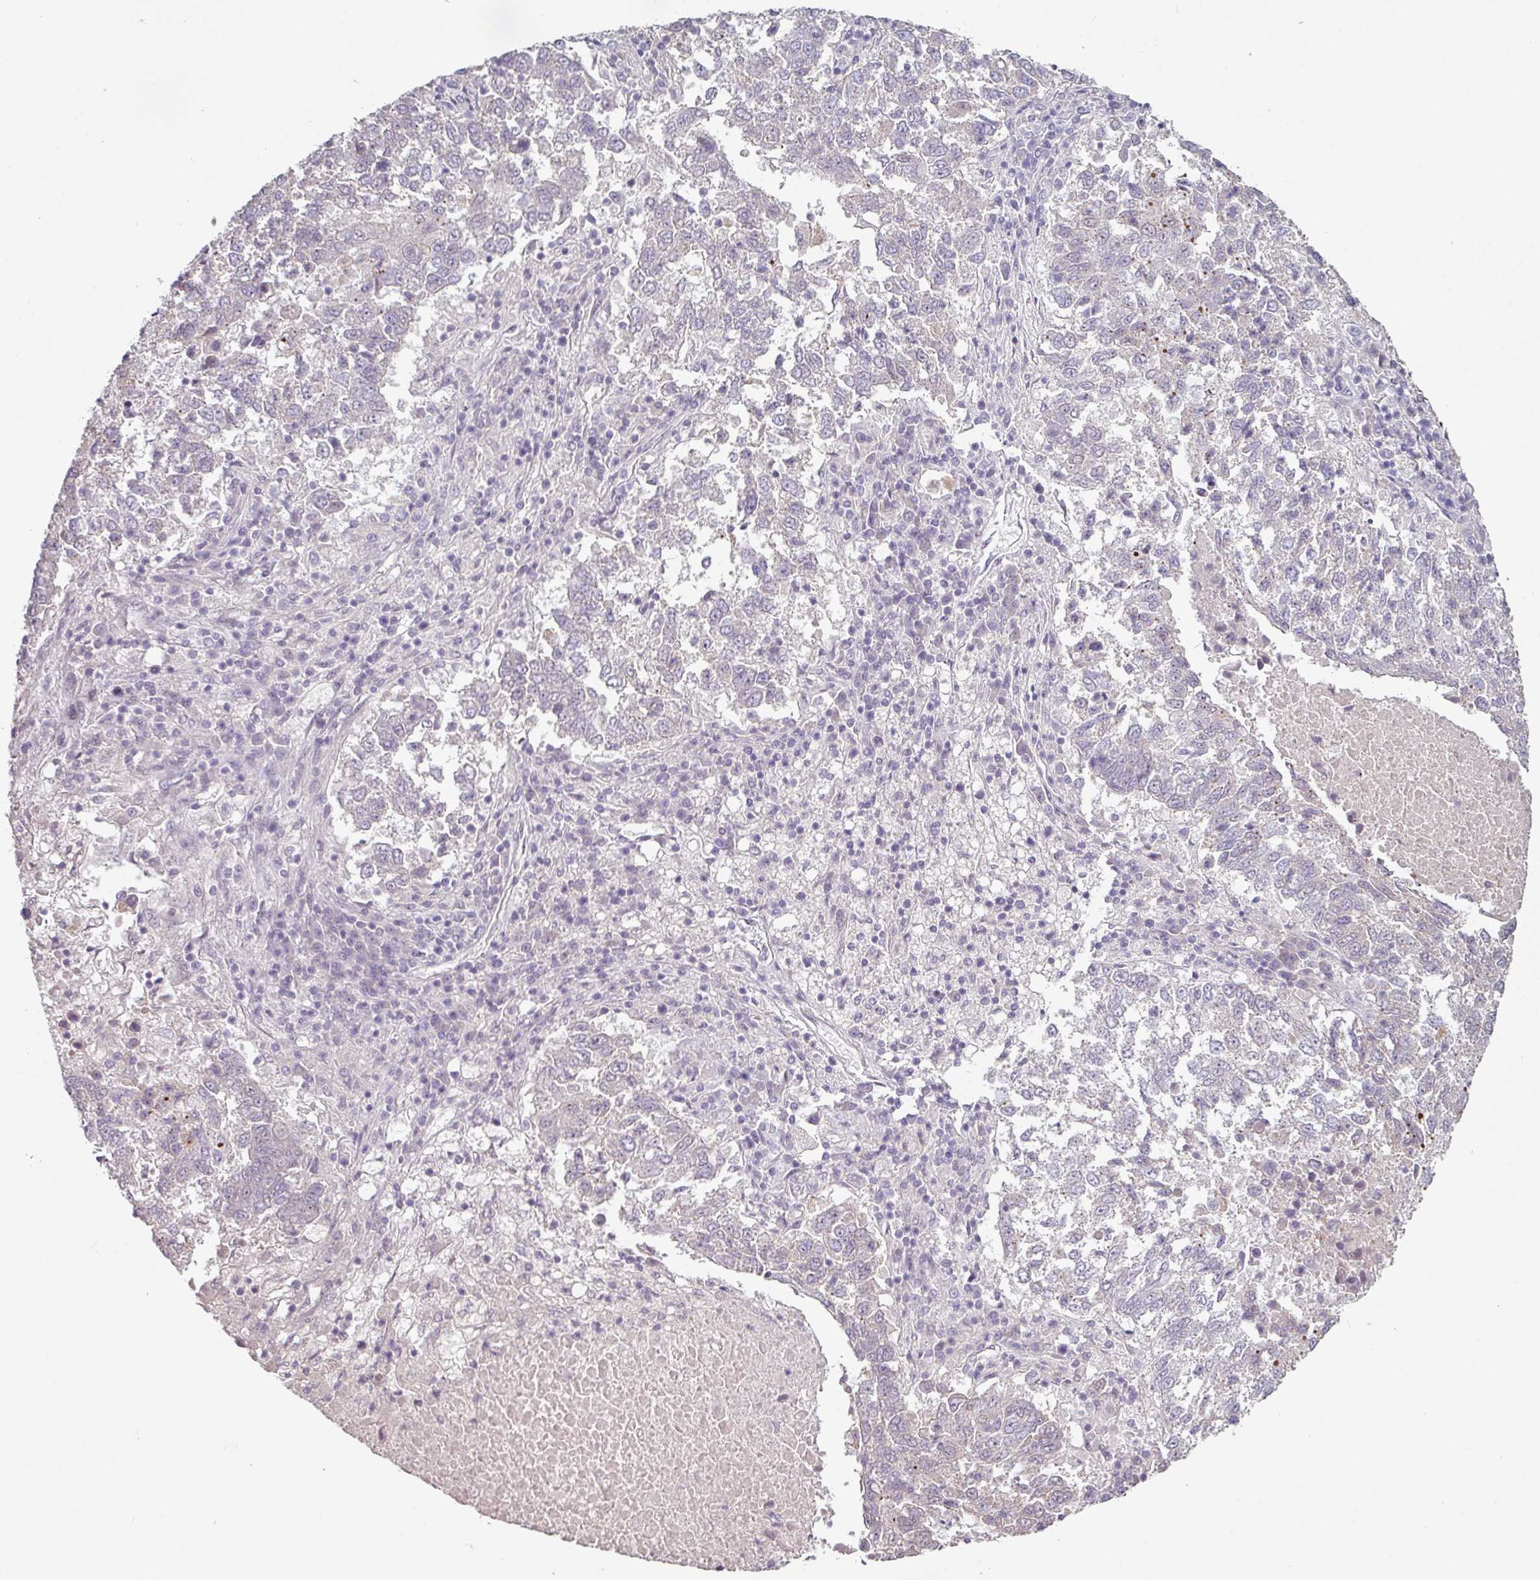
{"staining": {"intensity": "negative", "quantity": "none", "location": "none"}, "tissue": "lung cancer", "cell_type": "Tumor cells", "image_type": "cancer", "snomed": [{"axis": "morphology", "description": "Squamous cell carcinoma, NOS"}, {"axis": "topography", "description": "Lung"}], "caption": "Immunohistochemistry of lung cancer shows no expression in tumor cells.", "gene": "ELK1", "patient": {"sex": "male", "age": 73}}